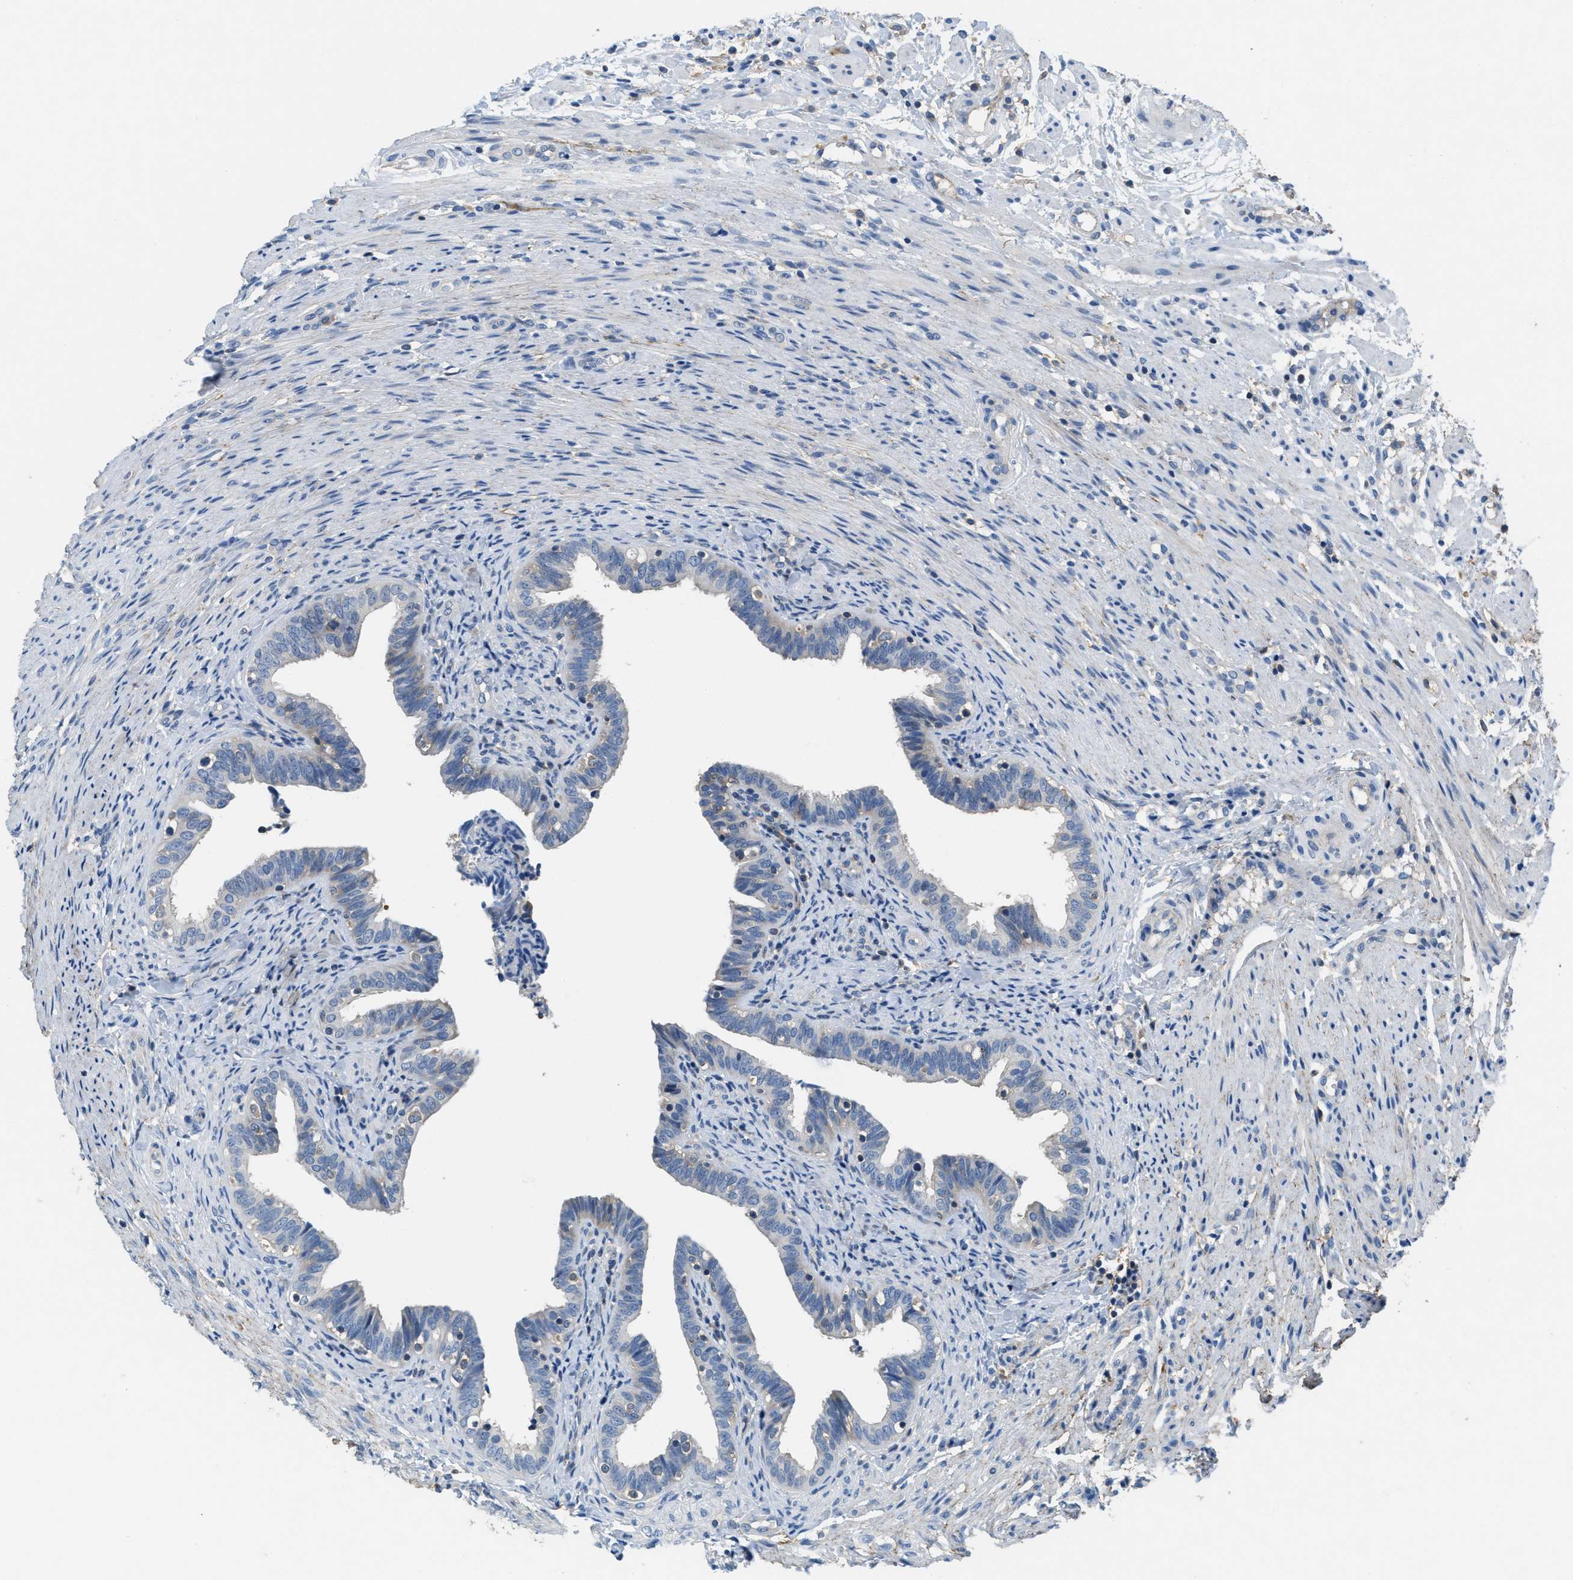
{"staining": {"intensity": "negative", "quantity": "none", "location": "none"}, "tissue": "fallopian tube", "cell_type": "Glandular cells", "image_type": "normal", "snomed": [{"axis": "morphology", "description": "Normal tissue, NOS"}, {"axis": "topography", "description": "Fallopian tube"}, {"axis": "topography", "description": "Placenta"}], "caption": "Immunohistochemical staining of unremarkable human fallopian tube shows no significant expression in glandular cells.", "gene": "DGKE", "patient": {"sex": "female", "age": 34}}